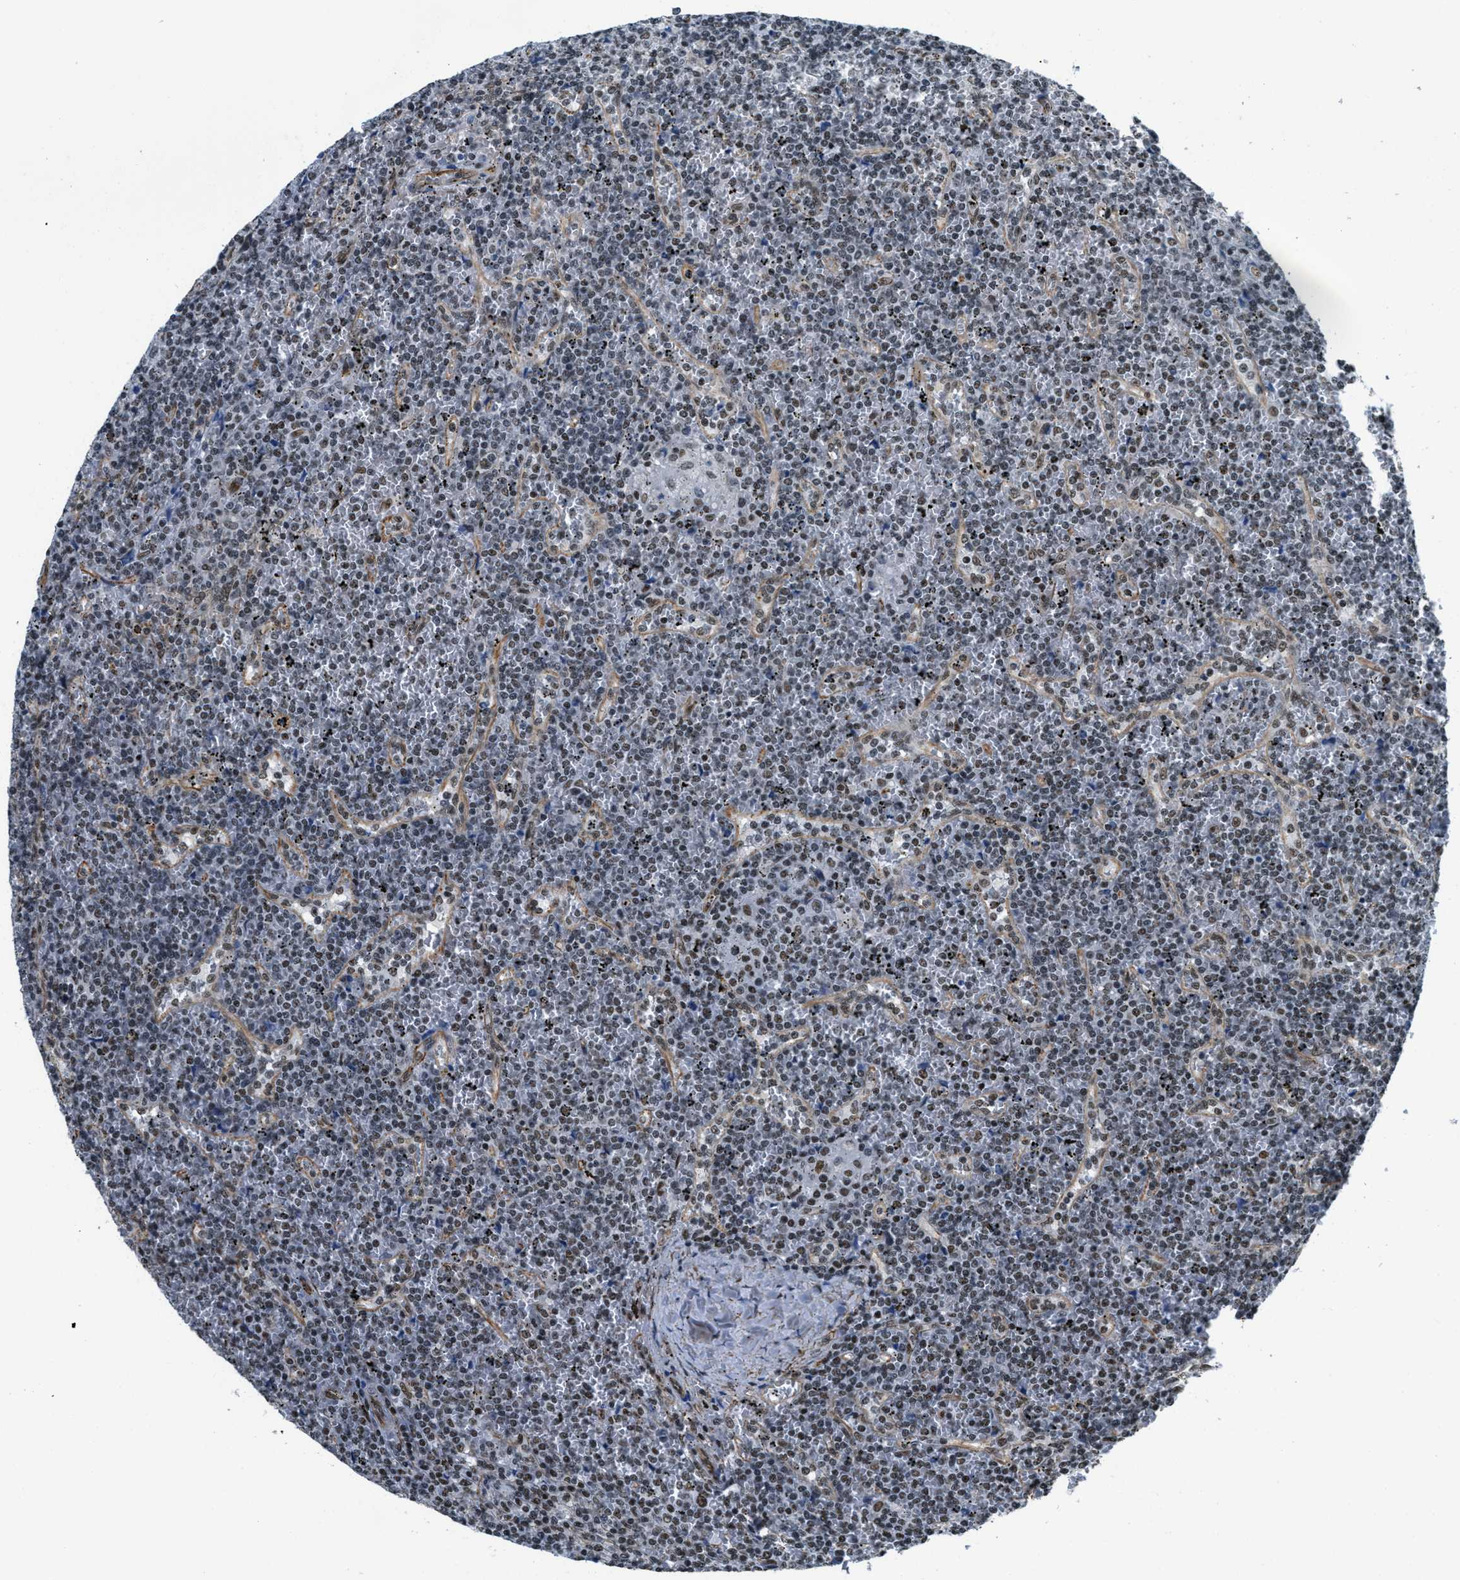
{"staining": {"intensity": "moderate", "quantity": "25%-75%", "location": "nuclear"}, "tissue": "lymphoma", "cell_type": "Tumor cells", "image_type": "cancer", "snomed": [{"axis": "morphology", "description": "Malignant lymphoma, non-Hodgkin's type, Low grade"}, {"axis": "topography", "description": "Spleen"}], "caption": "About 25%-75% of tumor cells in human malignant lymphoma, non-Hodgkin's type (low-grade) demonstrate moderate nuclear protein expression as visualized by brown immunohistochemical staining.", "gene": "CFAP36", "patient": {"sex": "female", "age": 19}}